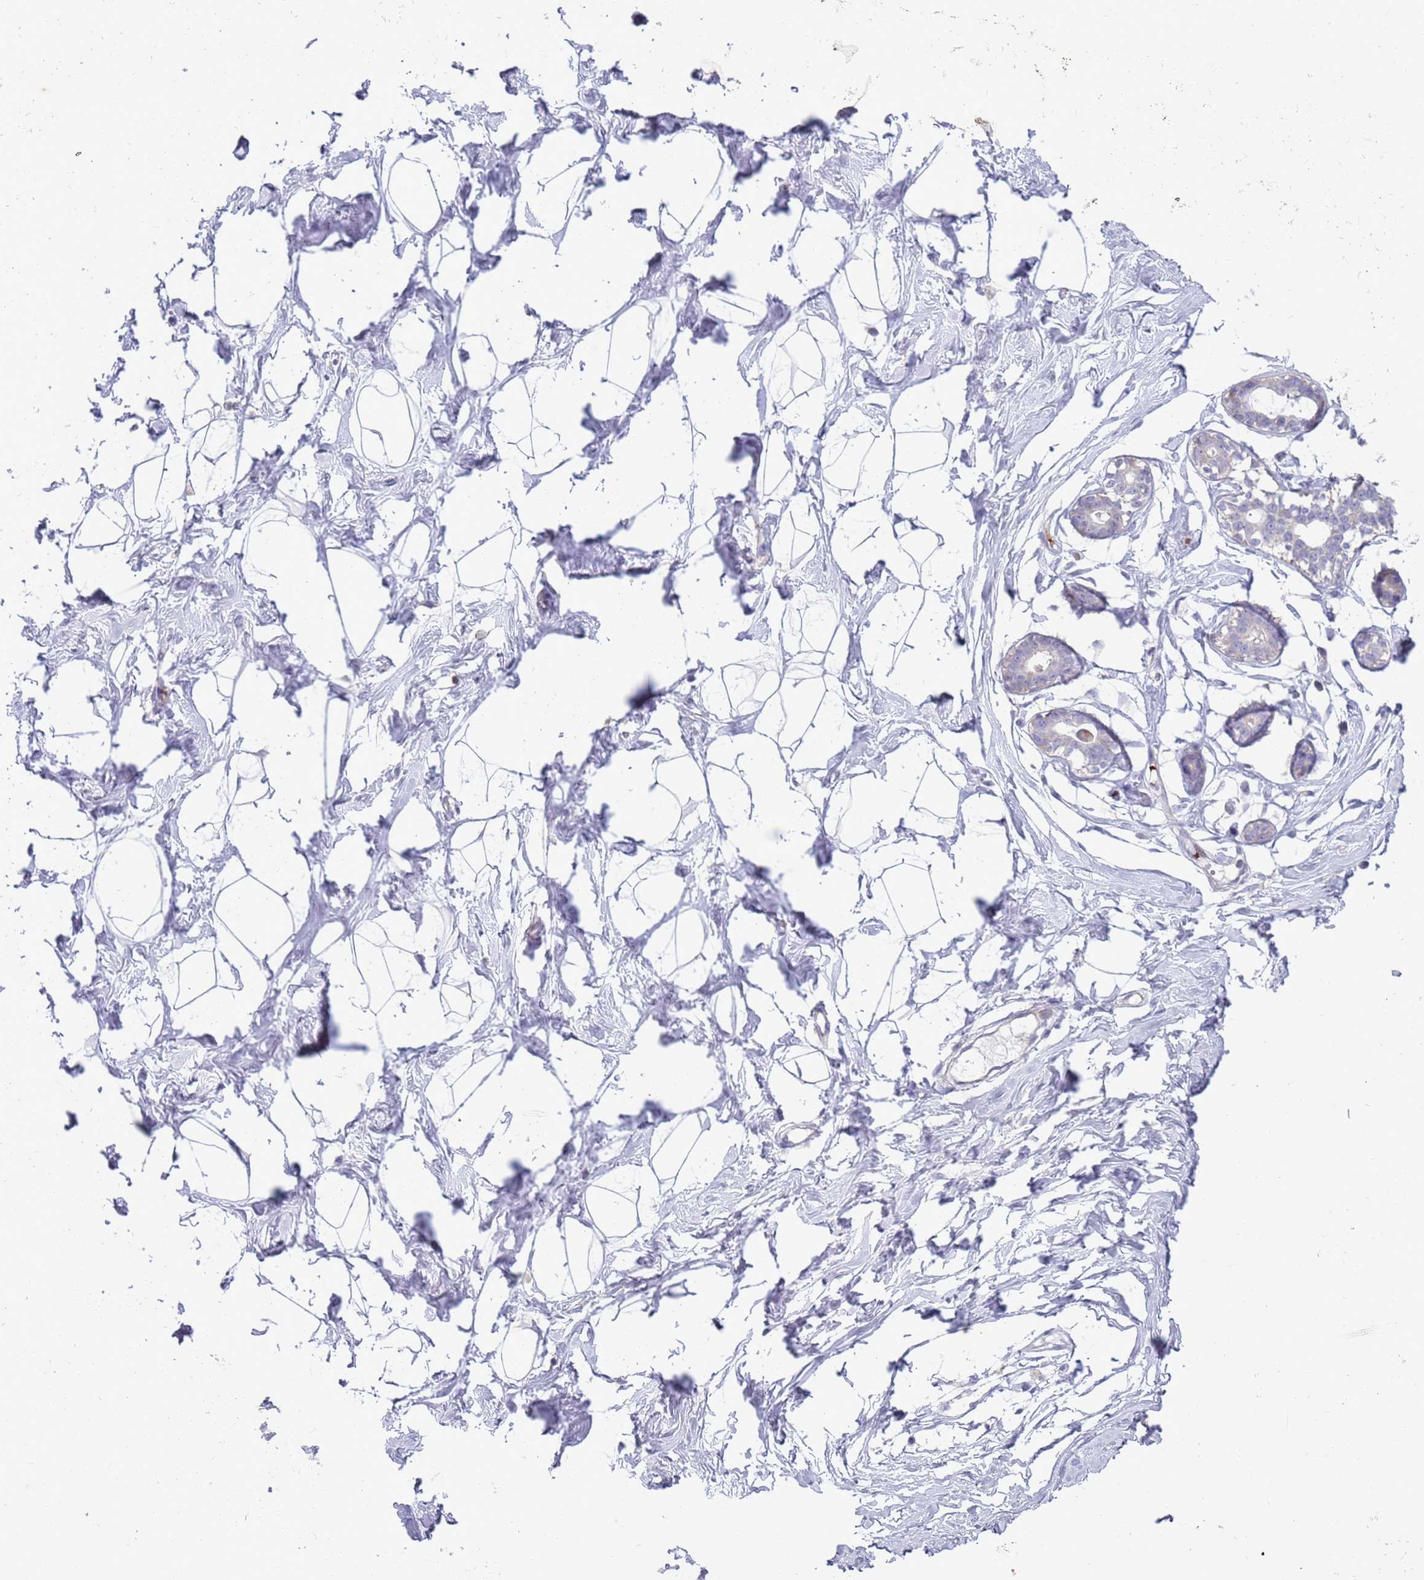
{"staining": {"intensity": "negative", "quantity": "none", "location": "none"}, "tissue": "breast", "cell_type": "Adipocytes", "image_type": "normal", "snomed": [{"axis": "morphology", "description": "Normal tissue, NOS"}, {"axis": "morphology", "description": "Adenoma, NOS"}, {"axis": "topography", "description": "Breast"}], "caption": "Immunohistochemistry photomicrograph of normal breast: human breast stained with DAB (3,3'-diaminobenzidine) reveals no significant protein positivity in adipocytes.", "gene": "ZNF14", "patient": {"sex": "female", "age": 23}}